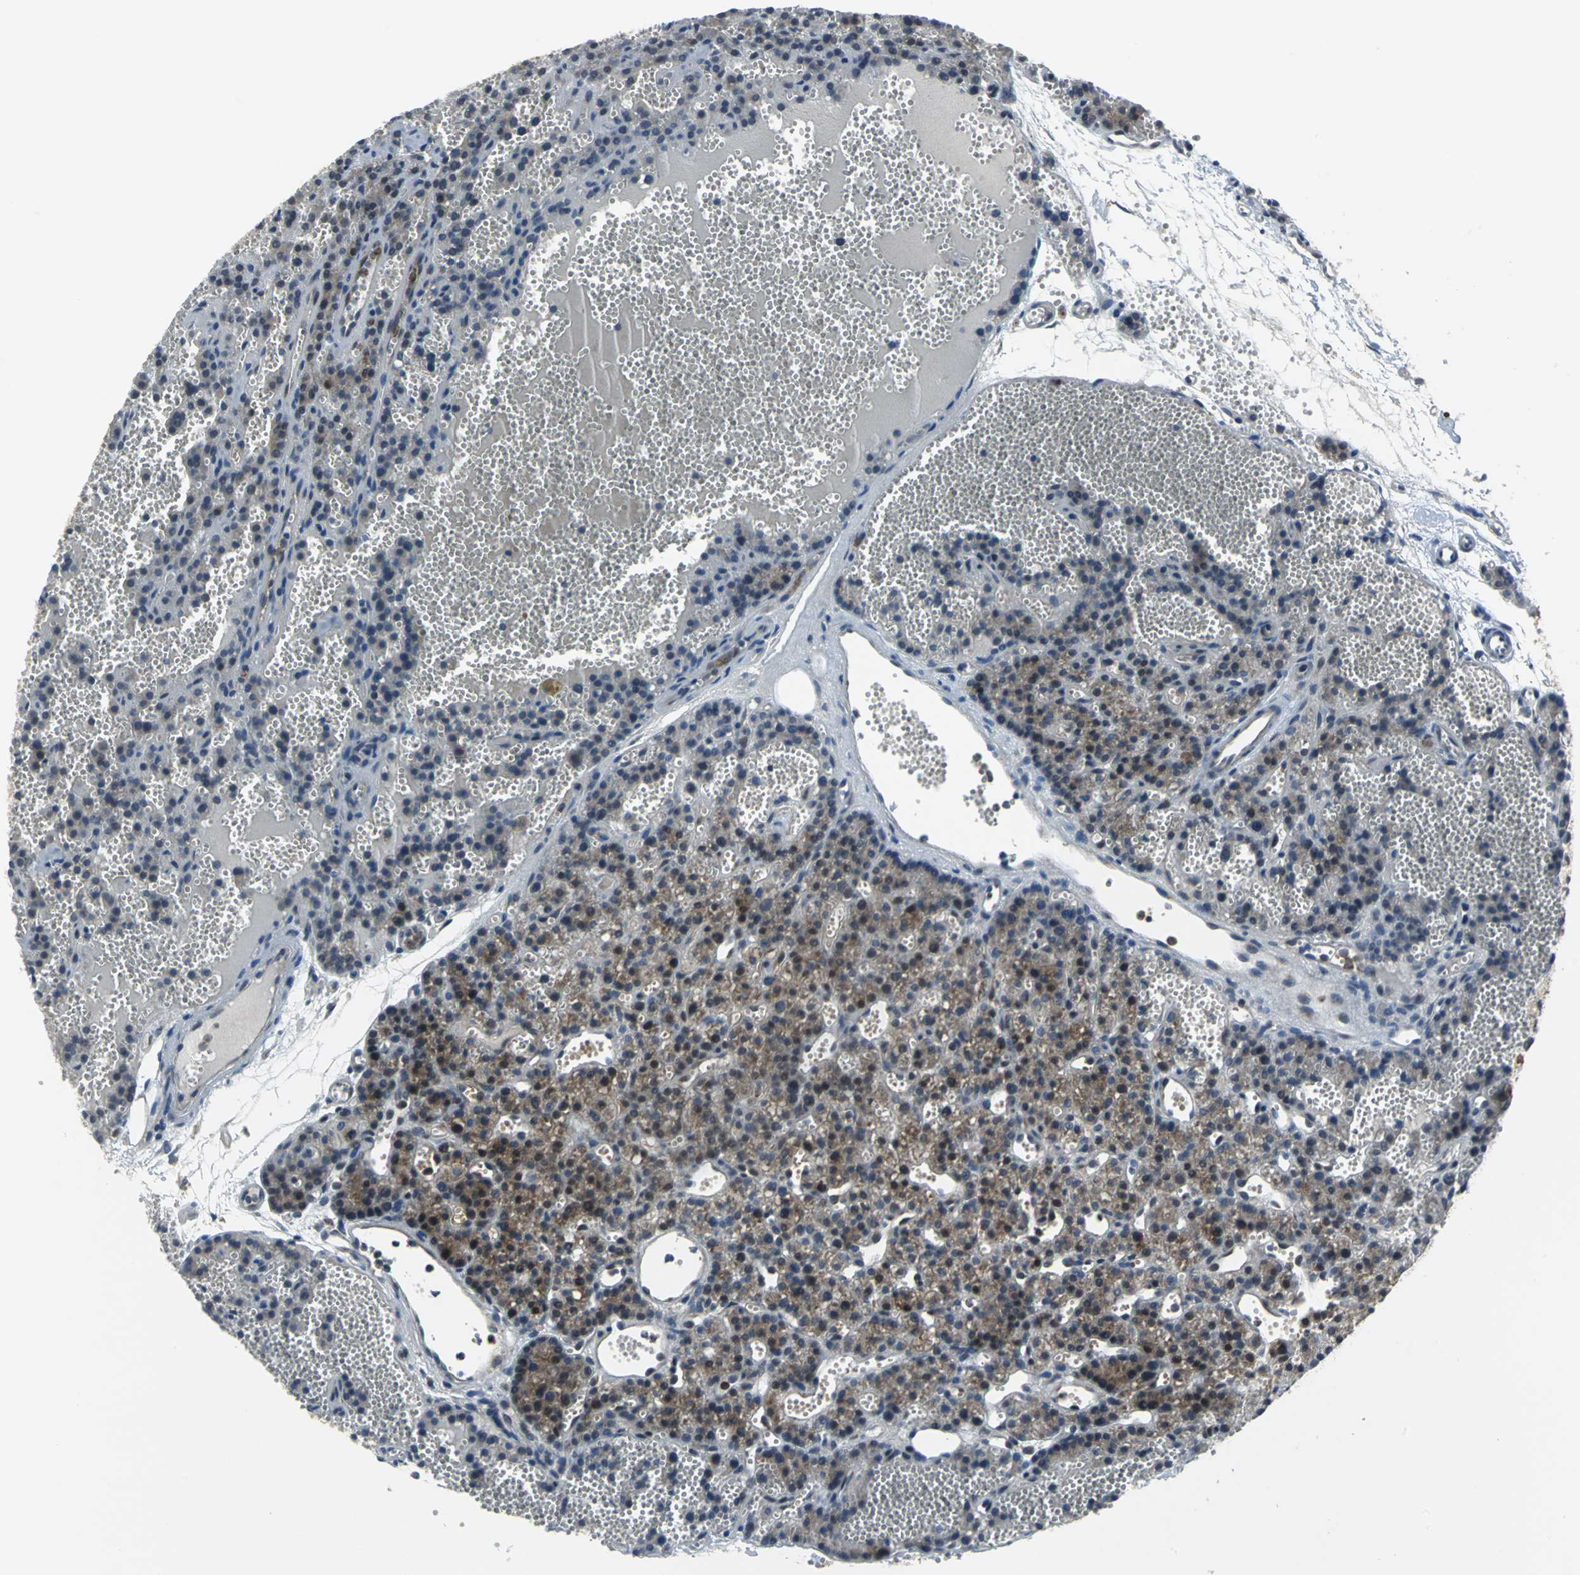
{"staining": {"intensity": "moderate", "quantity": "25%-75%", "location": "cytoplasmic/membranous"}, "tissue": "parathyroid gland", "cell_type": "Glandular cells", "image_type": "normal", "snomed": [{"axis": "morphology", "description": "Normal tissue, NOS"}, {"axis": "topography", "description": "Parathyroid gland"}], "caption": "Immunohistochemical staining of unremarkable human parathyroid gland displays medium levels of moderate cytoplasmic/membranous staining in approximately 25%-75% of glandular cells.", "gene": "EIF5A", "patient": {"sex": "male", "age": 25}}